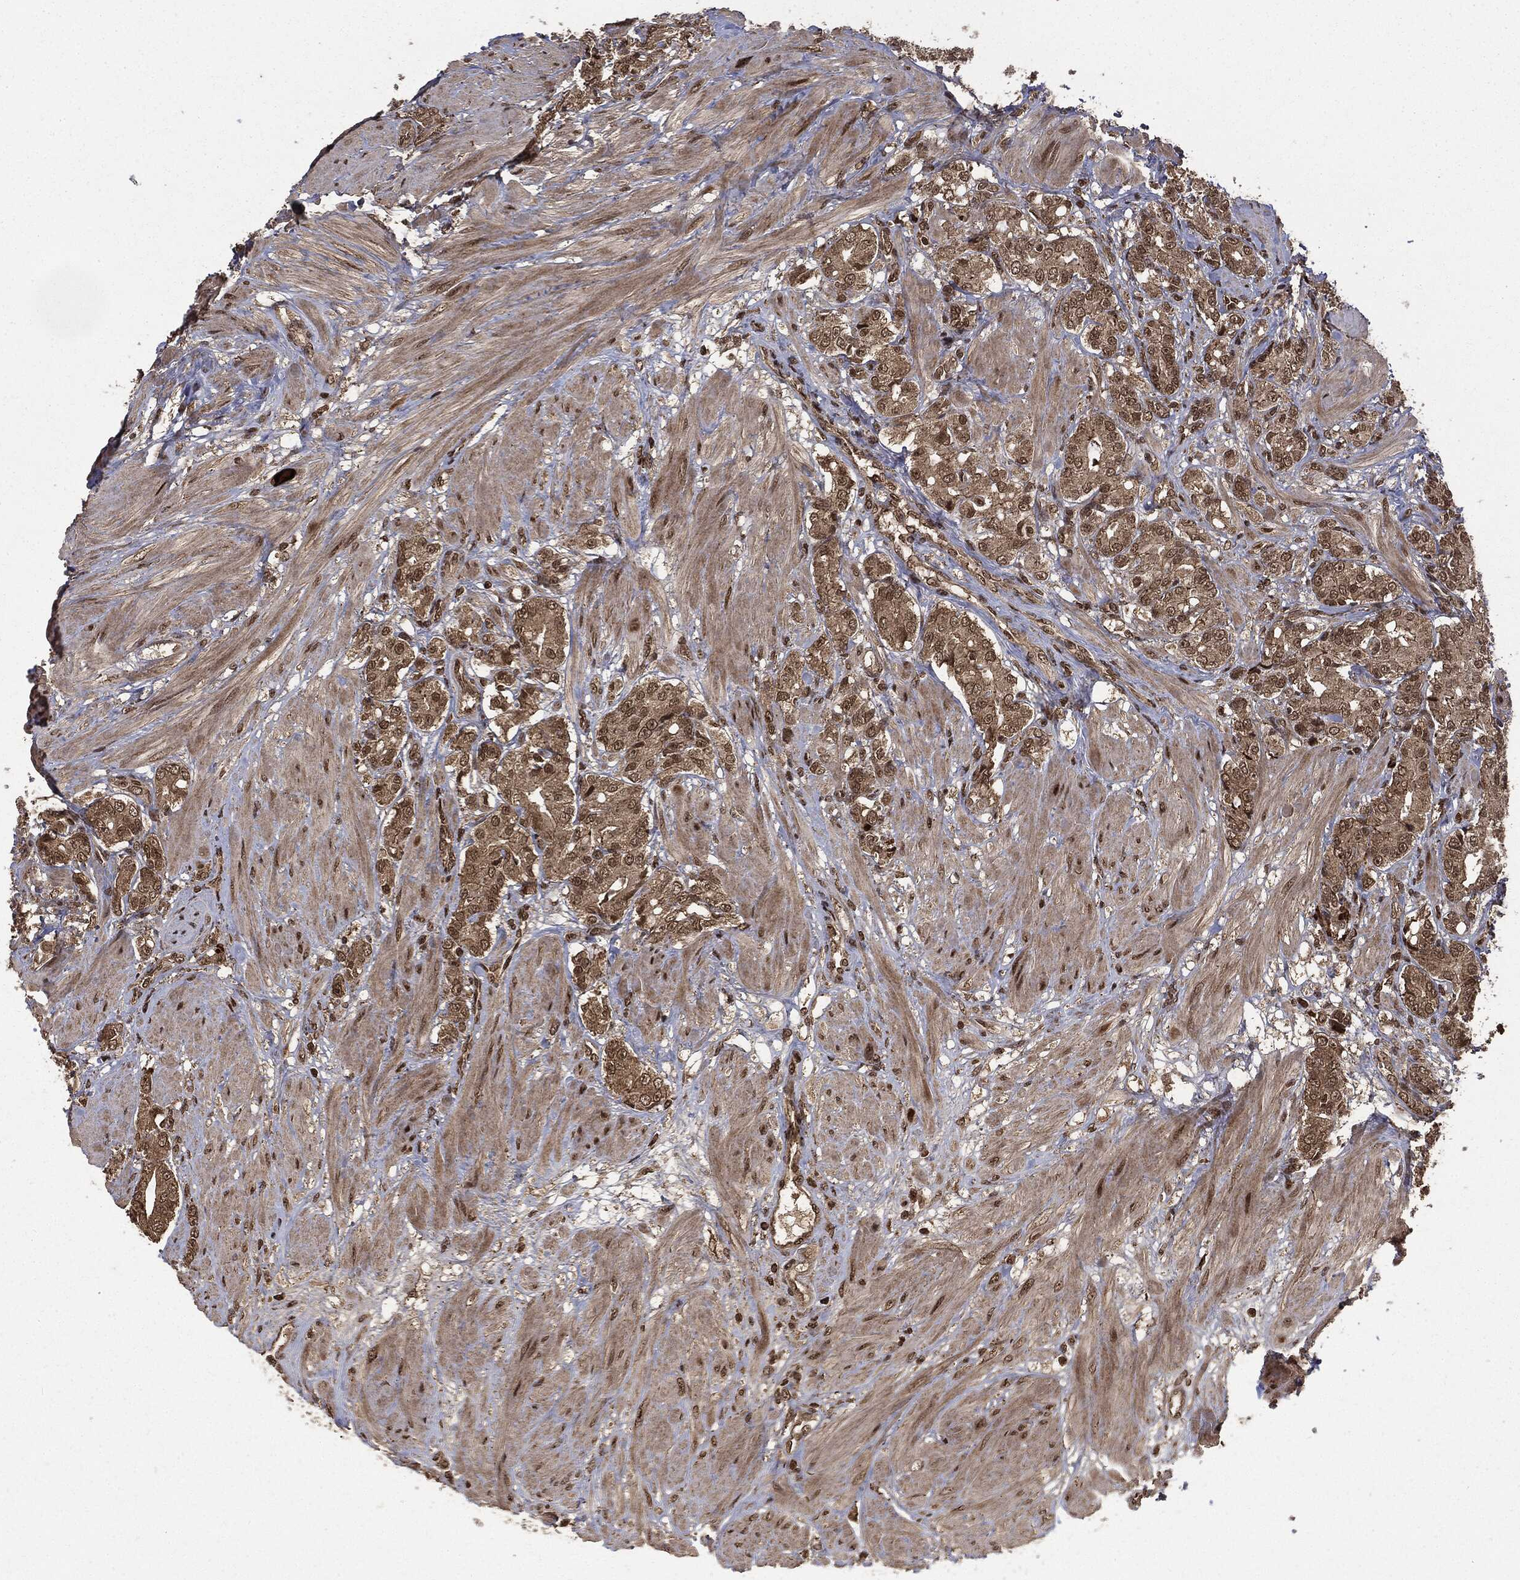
{"staining": {"intensity": "weak", "quantity": ">75%", "location": "cytoplasmic/membranous,nuclear"}, "tissue": "prostate cancer", "cell_type": "Tumor cells", "image_type": "cancer", "snomed": [{"axis": "morphology", "description": "Adenocarcinoma, NOS"}, {"axis": "topography", "description": "Prostate and seminal vesicle, NOS"}, {"axis": "topography", "description": "Prostate"}], "caption": "Prostate cancer (adenocarcinoma) stained with a protein marker exhibits weak staining in tumor cells.", "gene": "CTDP1", "patient": {"sex": "male", "age": 67}}